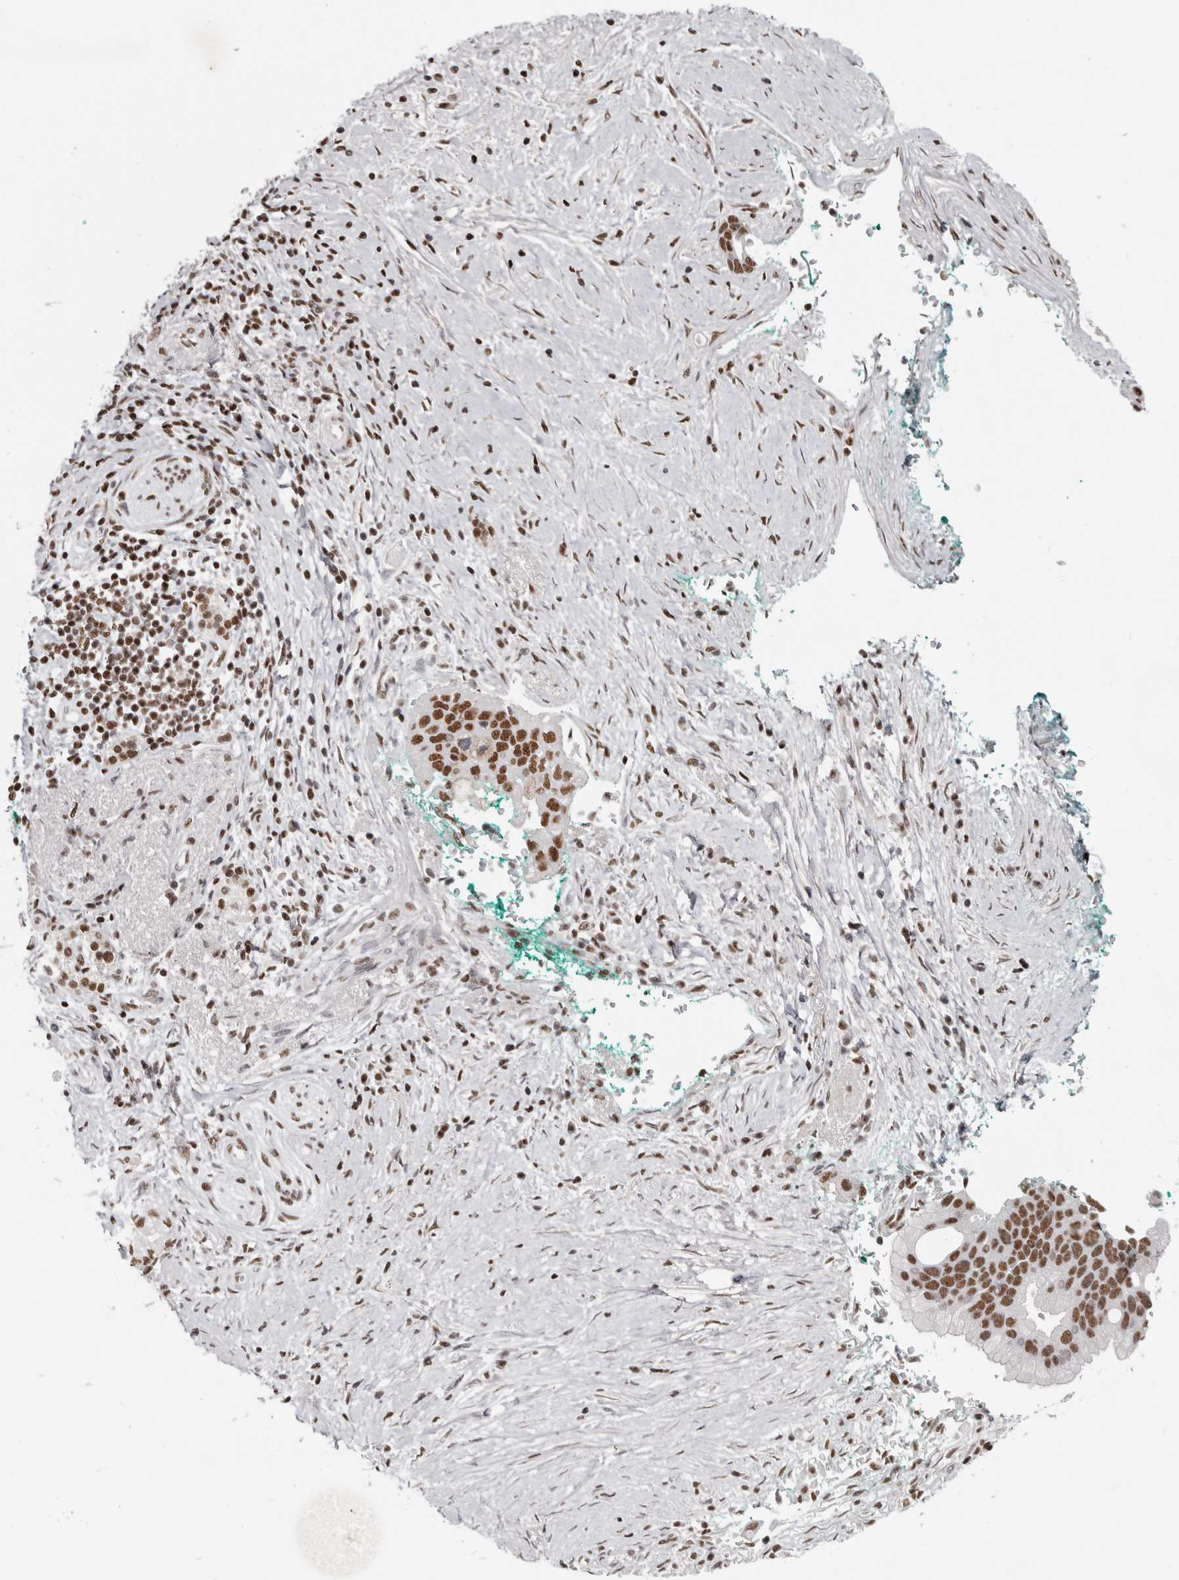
{"staining": {"intensity": "moderate", "quantity": ">75%", "location": "nuclear"}, "tissue": "pancreatic cancer", "cell_type": "Tumor cells", "image_type": "cancer", "snomed": [{"axis": "morphology", "description": "Adenocarcinoma, NOS"}, {"axis": "topography", "description": "Pancreas"}], "caption": "Immunohistochemistry (IHC) image of neoplastic tissue: human pancreatic adenocarcinoma stained using immunohistochemistry (IHC) shows medium levels of moderate protein expression localized specifically in the nuclear of tumor cells, appearing as a nuclear brown color.", "gene": "SCAF4", "patient": {"sex": "male", "age": 78}}